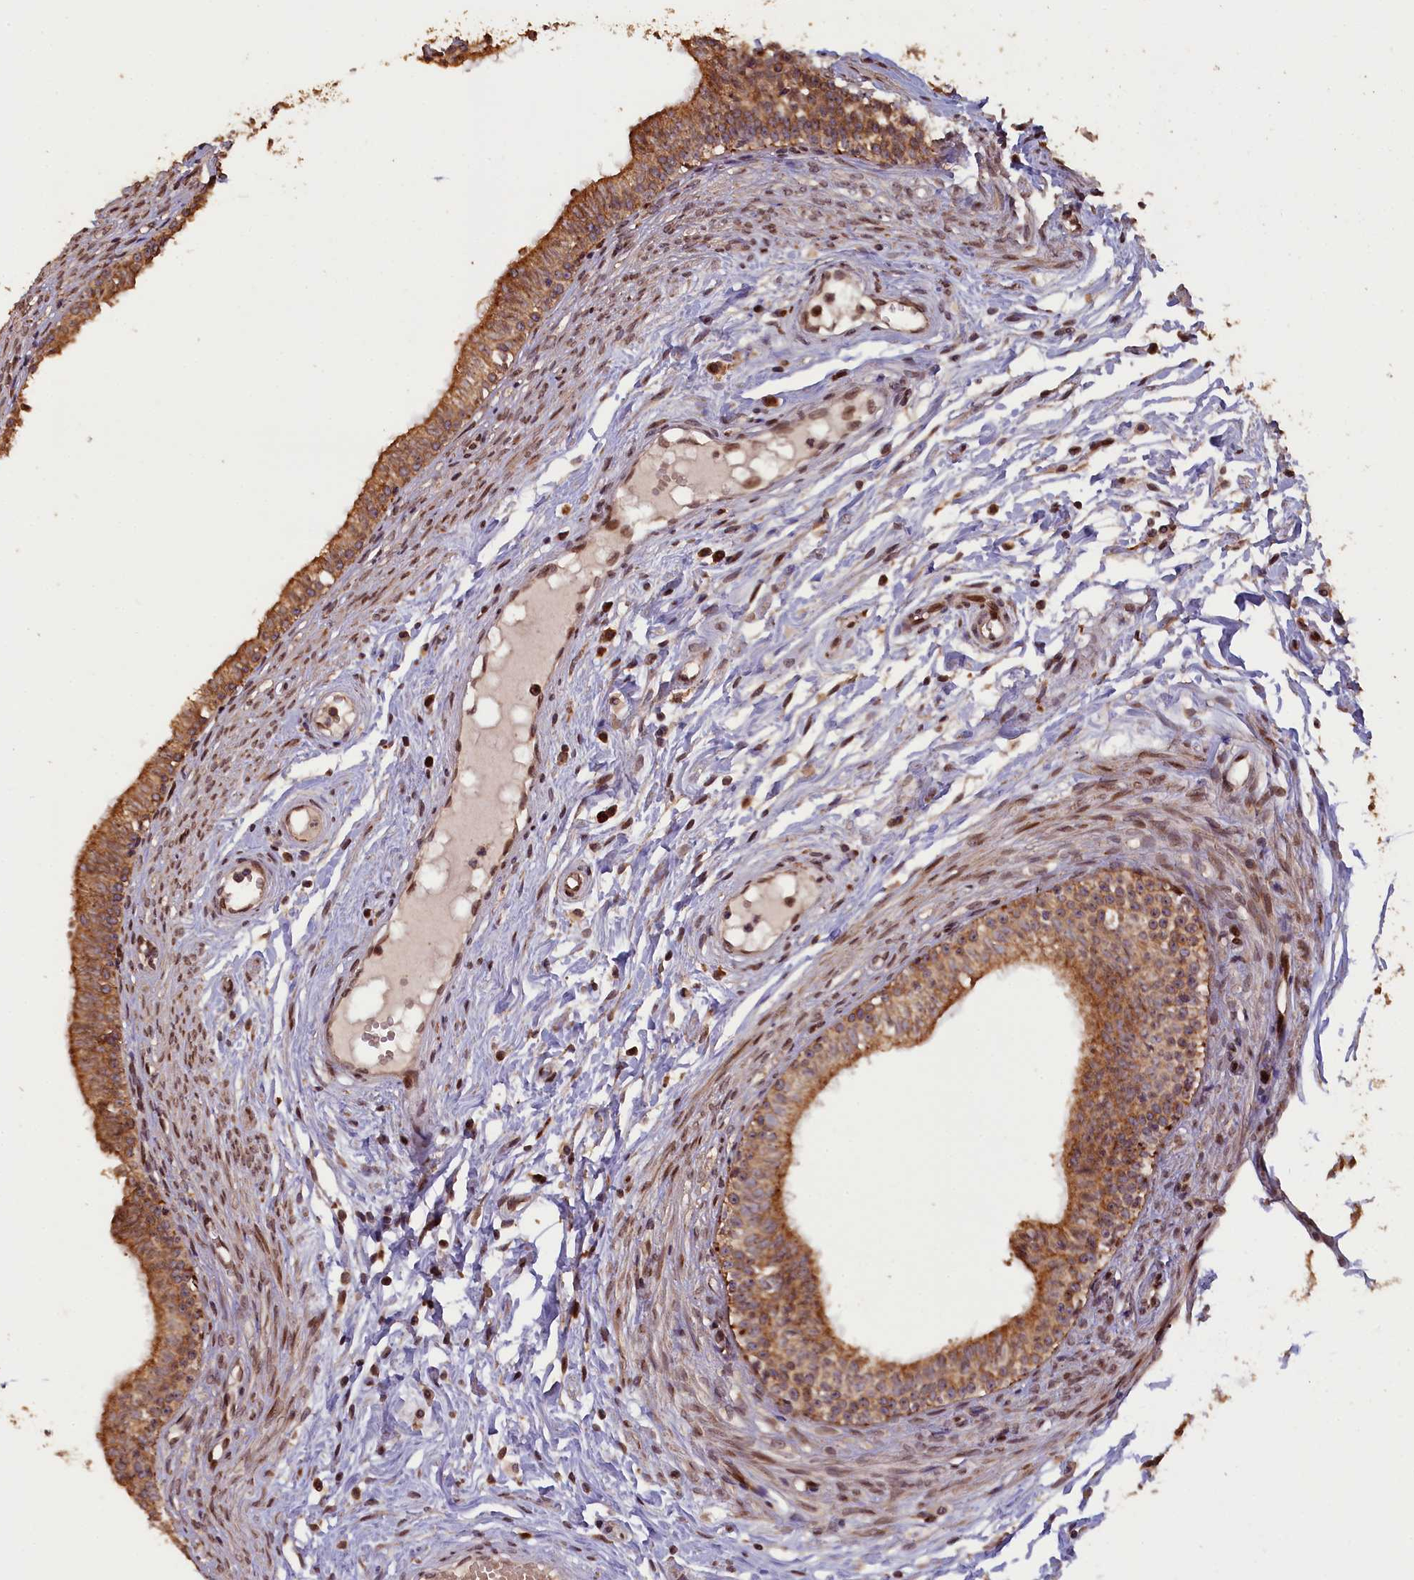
{"staining": {"intensity": "moderate", "quantity": ">75%", "location": "cytoplasmic/membranous"}, "tissue": "epididymis", "cell_type": "Glandular cells", "image_type": "normal", "snomed": [{"axis": "morphology", "description": "Normal tissue, NOS"}, {"axis": "topography", "description": "Epididymis, spermatic cord, NOS"}], "caption": "Brown immunohistochemical staining in unremarkable epididymis exhibits moderate cytoplasmic/membranous staining in about >75% of glandular cells. Immunohistochemistry stains the protein in brown and the nuclei are stained blue.", "gene": "SLC38A7", "patient": {"sex": "male", "age": 22}}